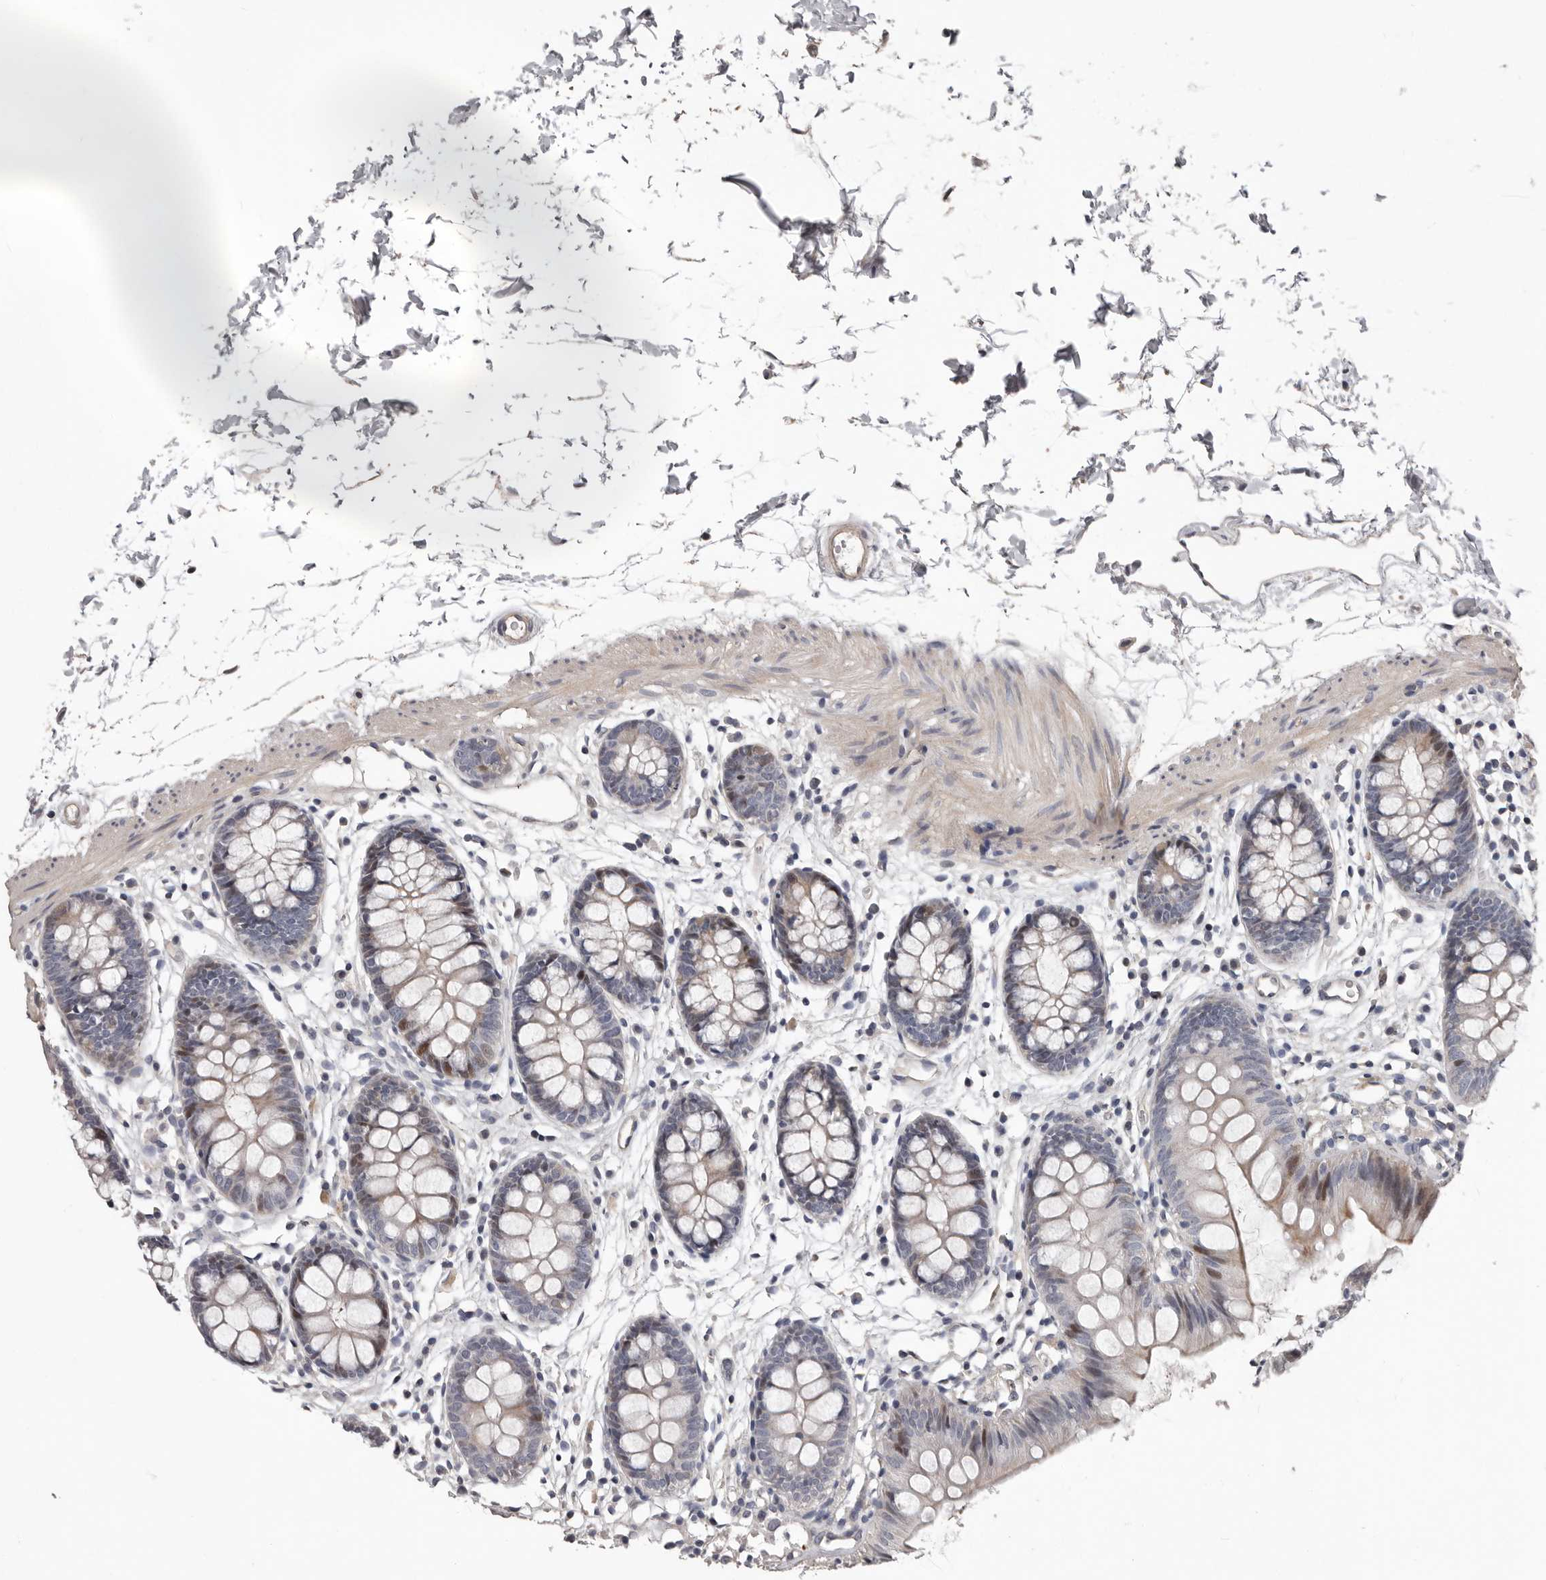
{"staining": {"intensity": "weak", "quantity": ">75%", "location": "cytoplasmic/membranous"}, "tissue": "colon", "cell_type": "Endothelial cells", "image_type": "normal", "snomed": [{"axis": "morphology", "description": "Normal tissue, NOS"}, {"axis": "topography", "description": "Colon"}], "caption": "Brown immunohistochemical staining in benign human colon reveals weak cytoplasmic/membranous expression in about >75% of endothelial cells.", "gene": "RNF217", "patient": {"sex": "male", "age": 56}}